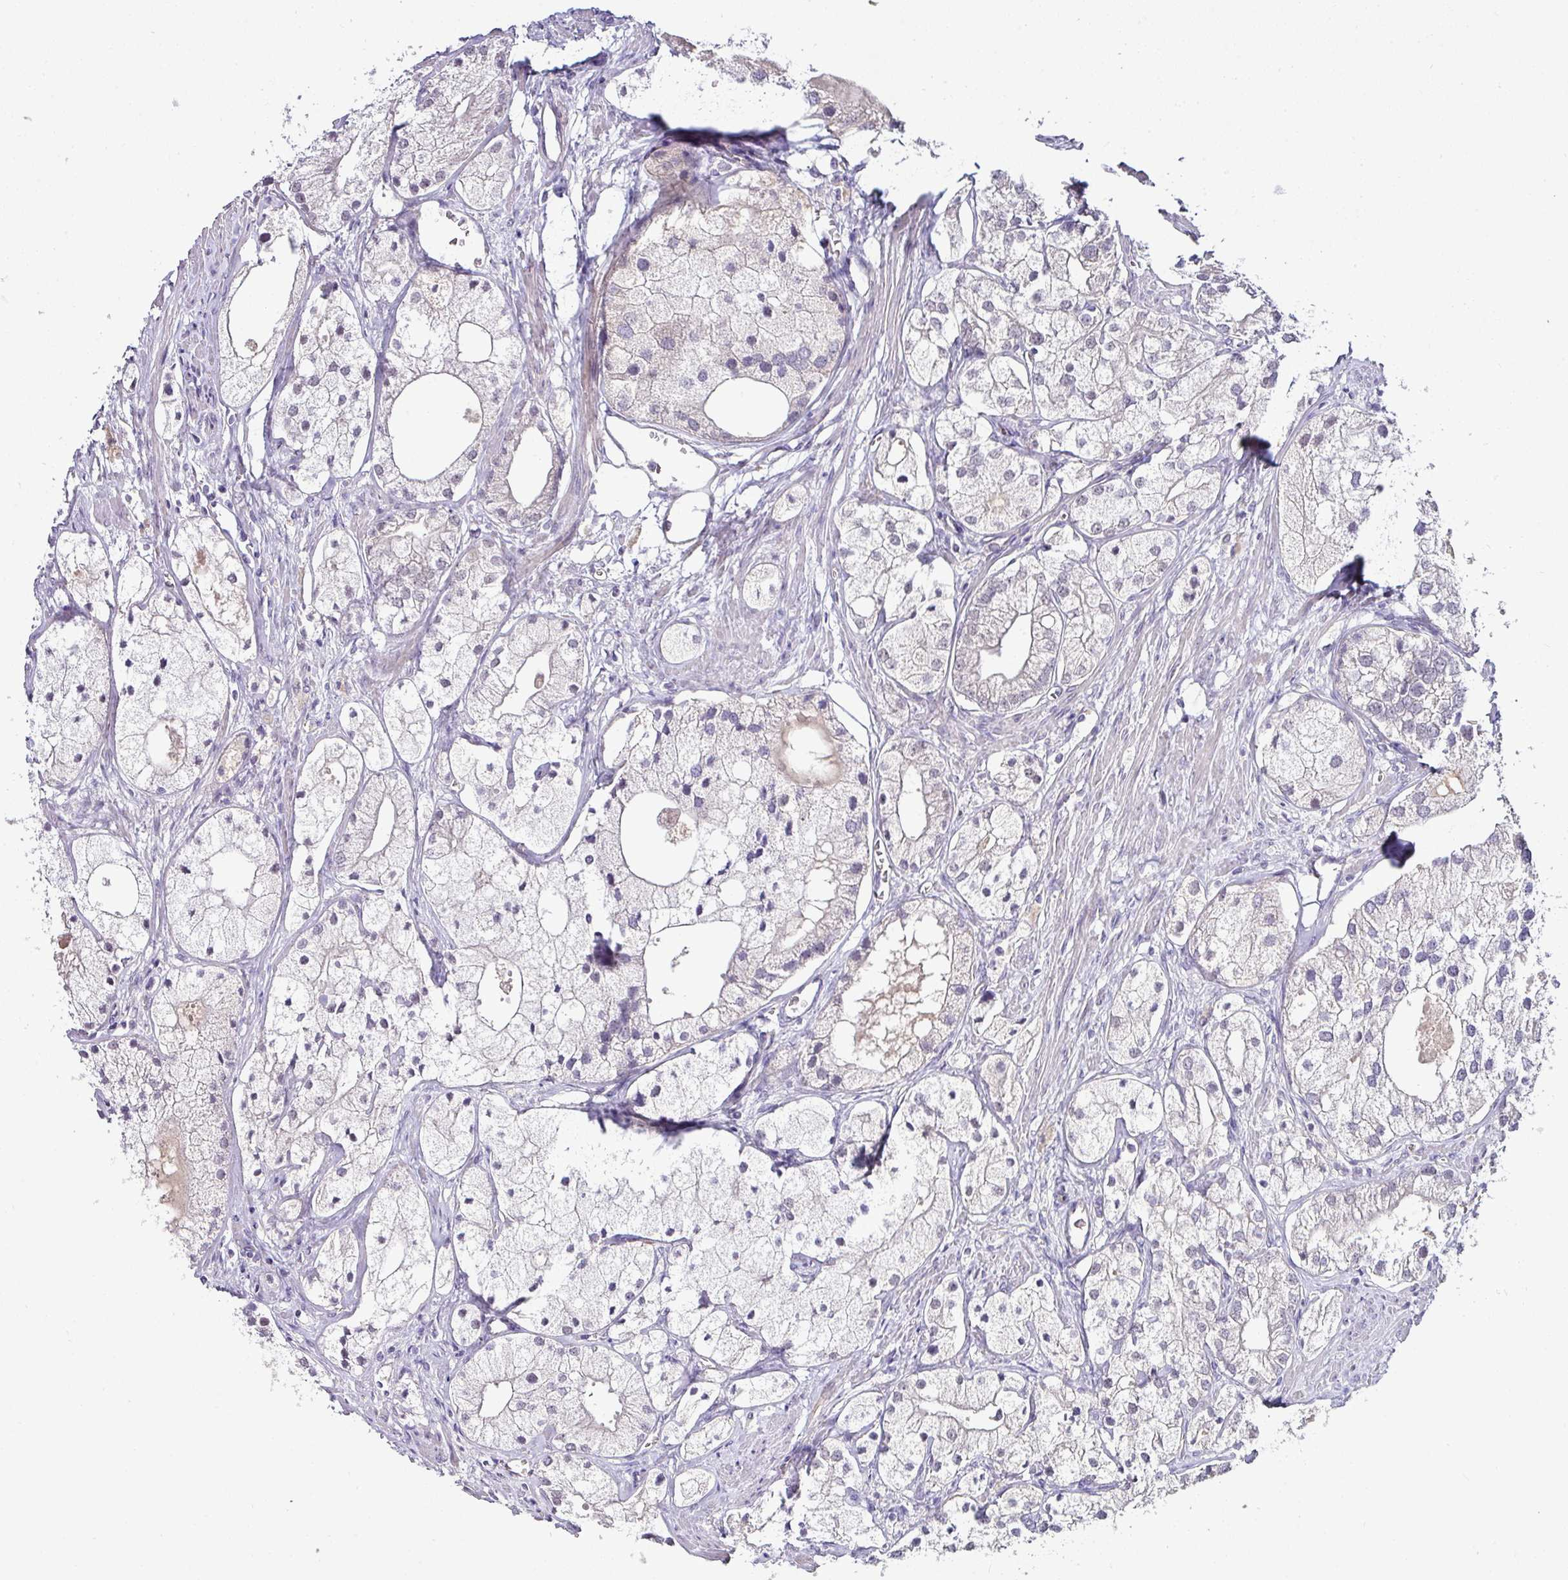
{"staining": {"intensity": "negative", "quantity": "none", "location": "none"}, "tissue": "prostate cancer", "cell_type": "Tumor cells", "image_type": "cancer", "snomed": [{"axis": "morphology", "description": "Adenocarcinoma, Low grade"}, {"axis": "topography", "description": "Prostate"}], "caption": "The immunohistochemistry photomicrograph has no significant staining in tumor cells of prostate cancer tissue.", "gene": "NAPSA", "patient": {"sex": "male", "age": 69}}